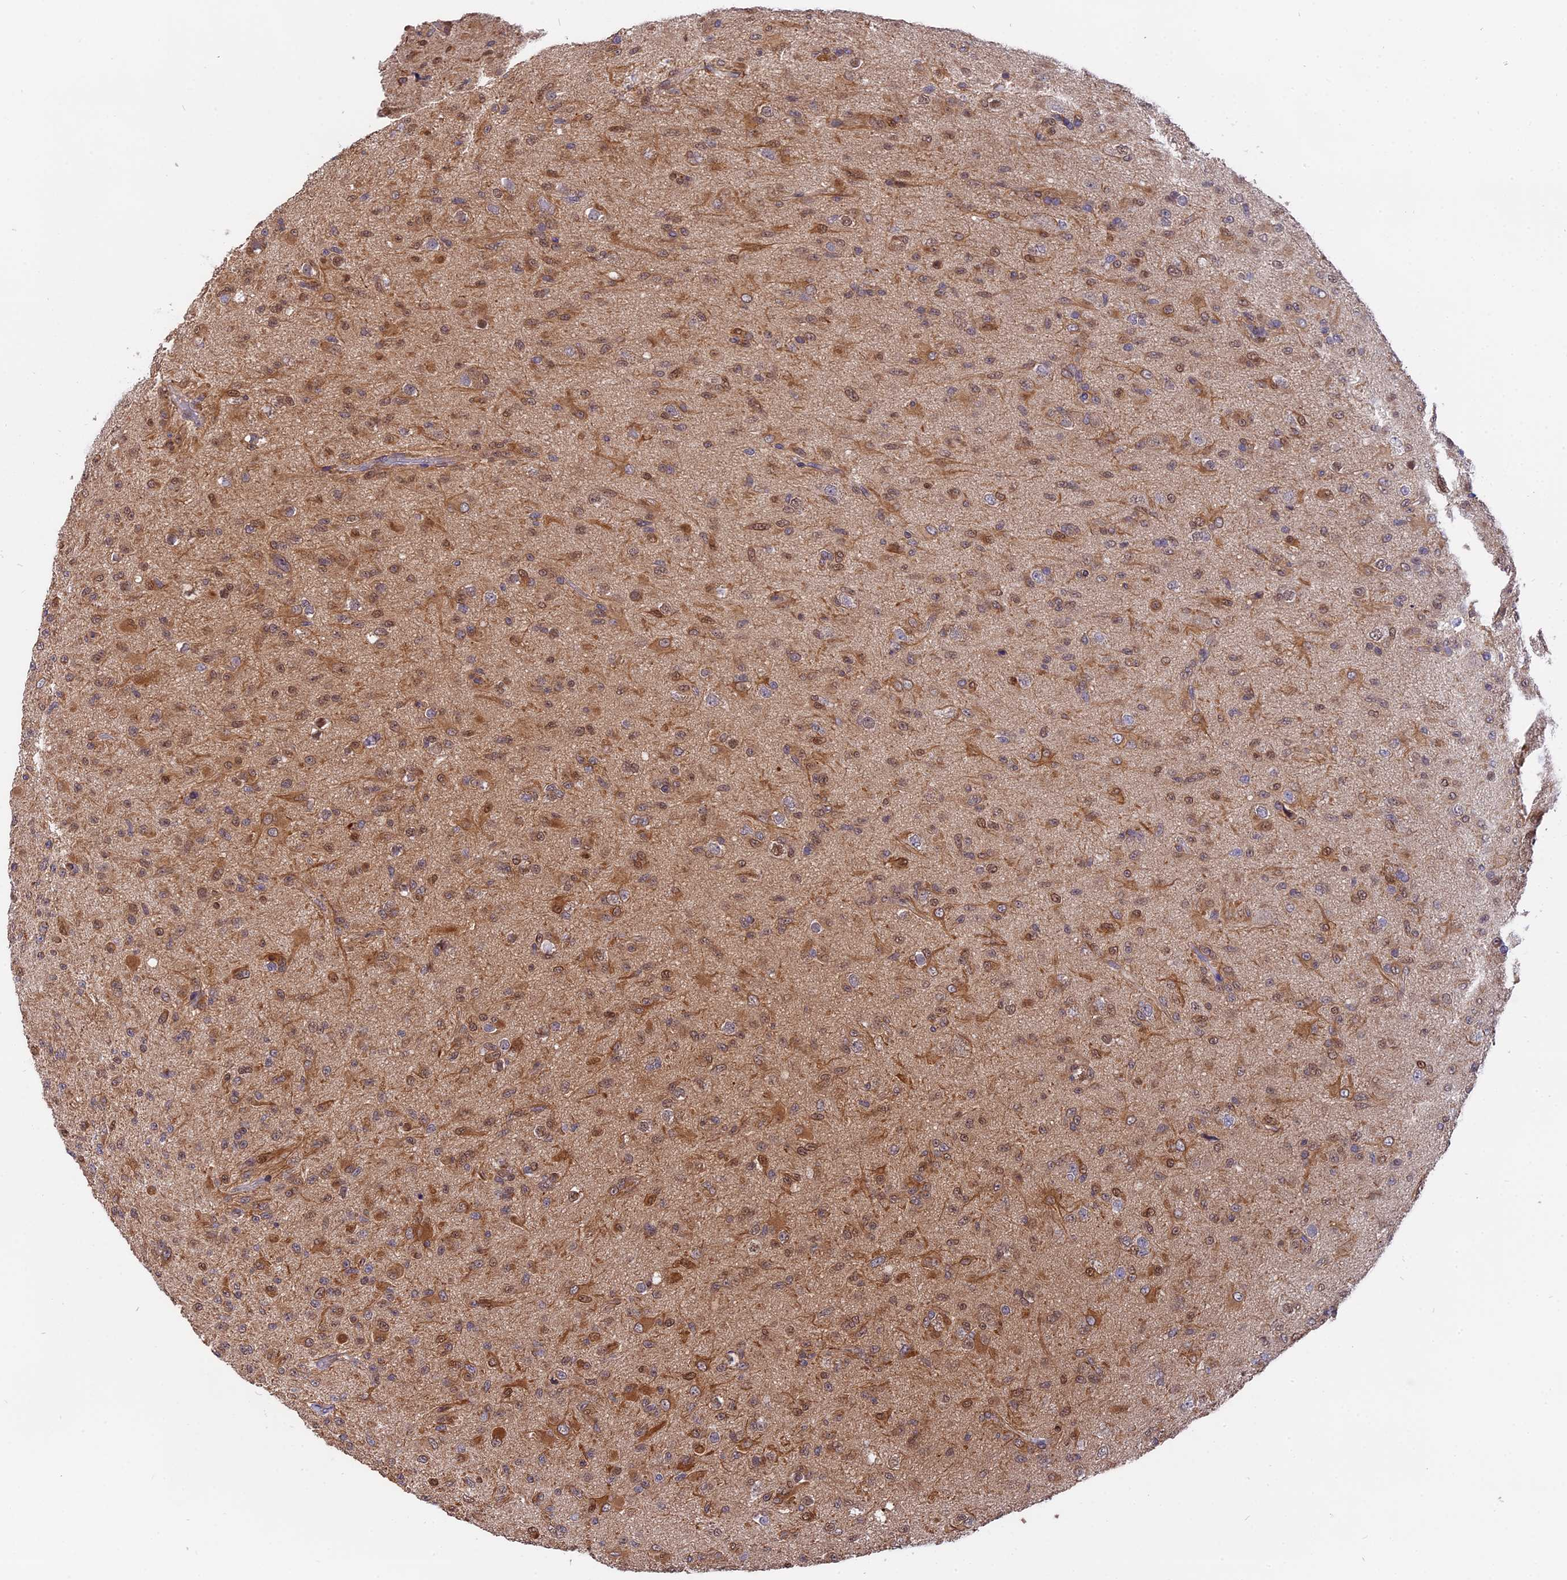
{"staining": {"intensity": "moderate", "quantity": "25%-75%", "location": "cytoplasmic/membranous,nuclear"}, "tissue": "glioma", "cell_type": "Tumor cells", "image_type": "cancer", "snomed": [{"axis": "morphology", "description": "Glioma, malignant, Low grade"}, {"axis": "topography", "description": "Brain"}], "caption": "A histopathology image showing moderate cytoplasmic/membranous and nuclear expression in about 25%-75% of tumor cells in glioma, as visualized by brown immunohistochemical staining.", "gene": "FAM118B", "patient": {"sex": "male", "age": 65}}